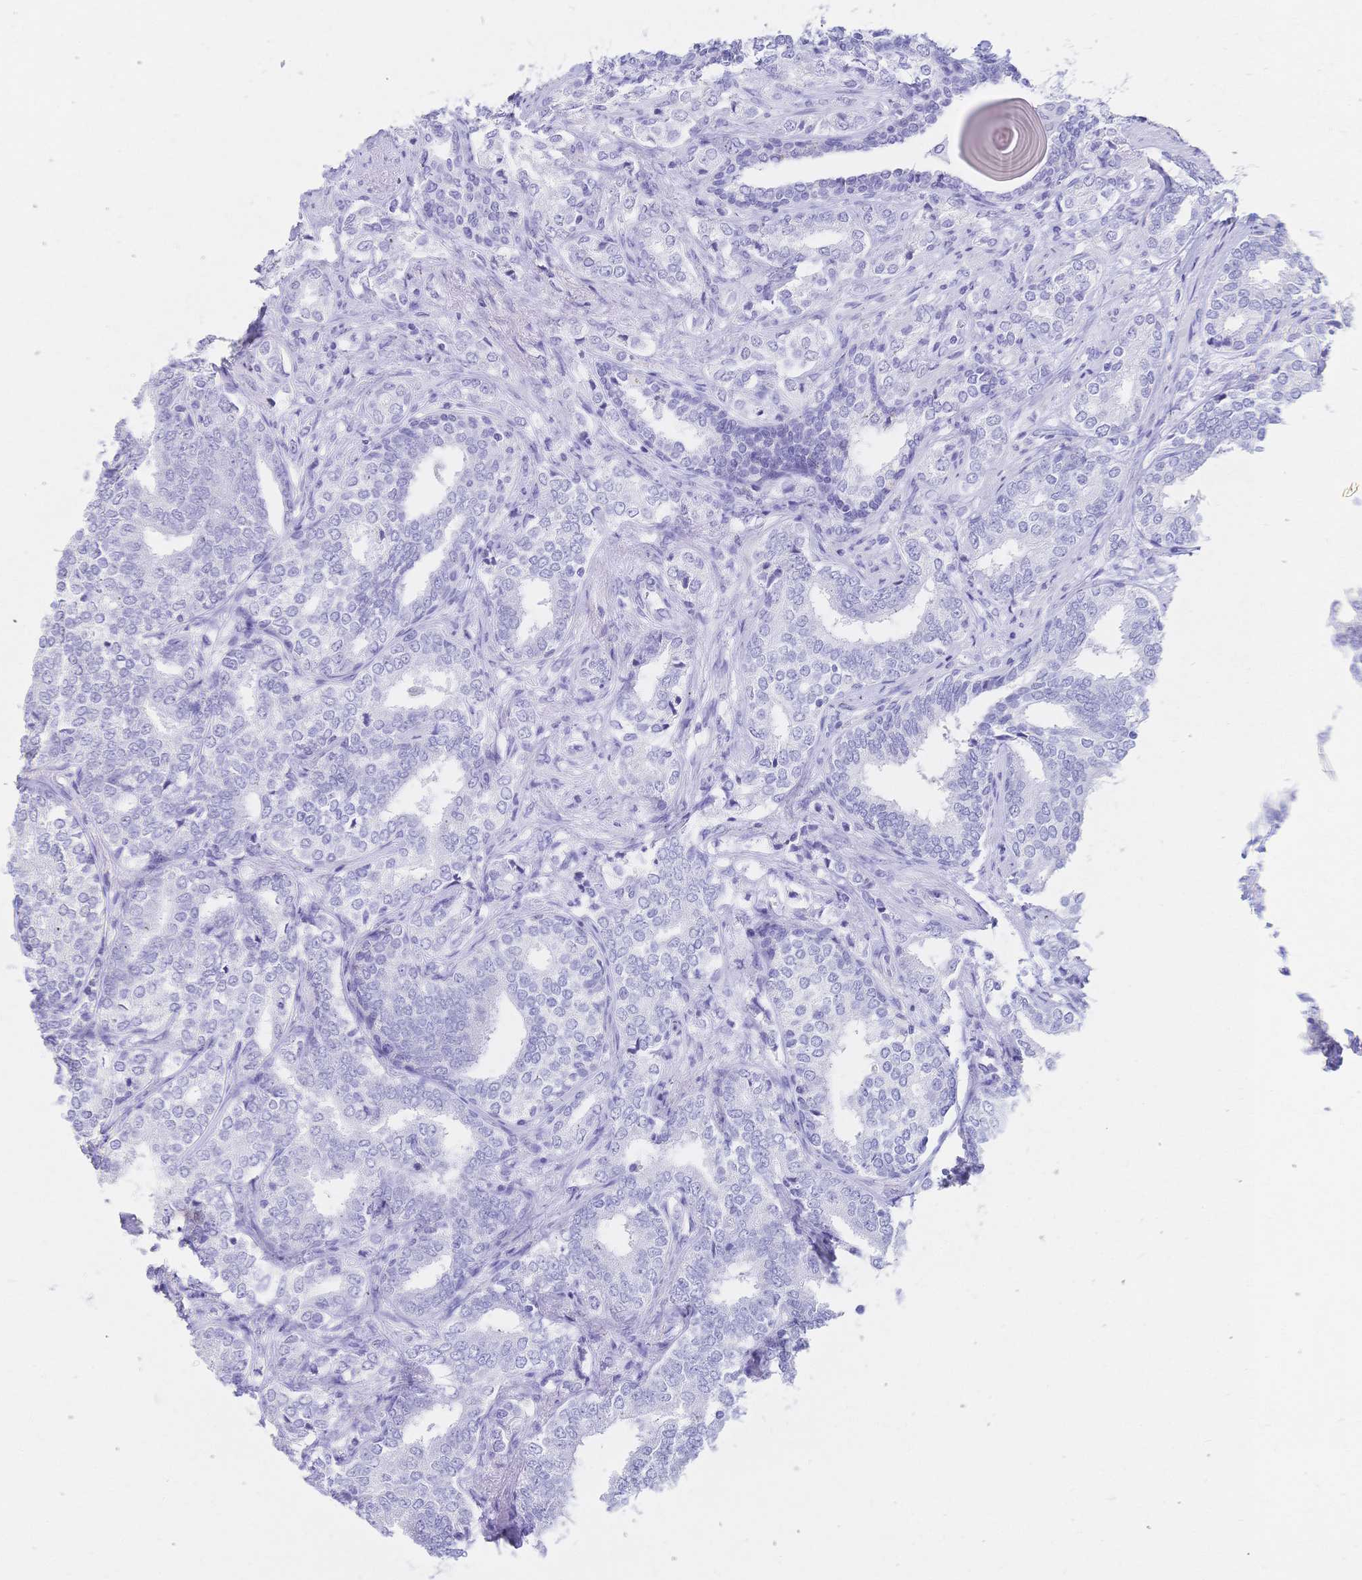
{"staining": {"intensity": "negative", "quantity": "none", "location": "none"}, "tissue": "prostate cancer", "cell_type": "Tumor cells", "image_type": "cancer", "snomed": [{"axis": "morphology", "description": "Adenocarcinoma, High grade"}, {"axis": "topography", "description": "Prostate"}], "caption": "Immunohistochemical staining of prostate cancer (adenocarcinoma (high-grade)) displays no significant positivity in tumor cells.", "gene": "MEP1B", "patient": {"sex": "male", "age": 72}}